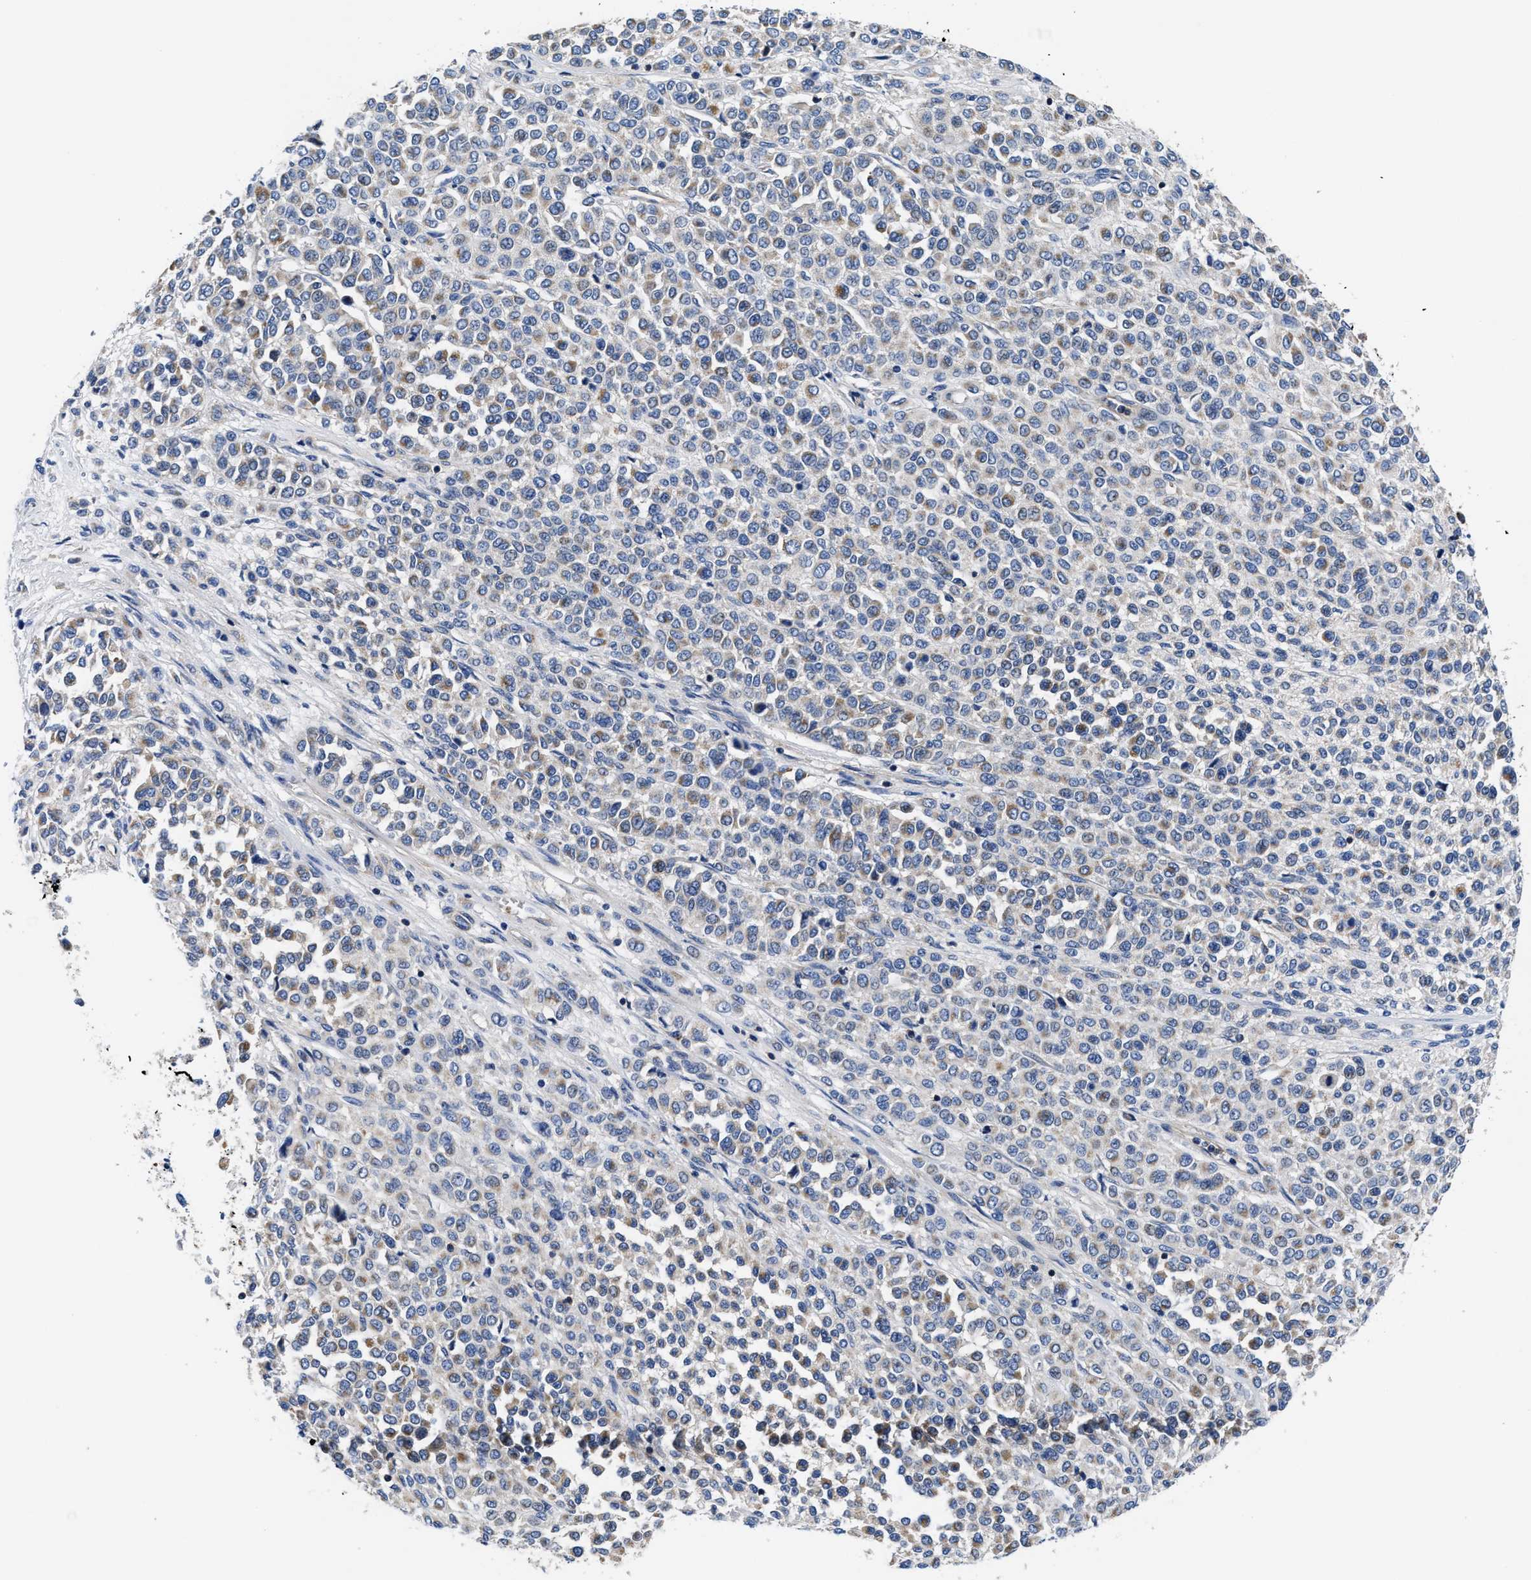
{"staining": {"intensity": "negative", "quantity": "none", "location": "none"}, "tissue": "melanoma", "cell_type": "Tumor cells", "image_type": "cancer", "snomed": [{"axis": "morphology", "description": "Malignant melanoma, Metastatic site"}, {"axis": "topography", "description": "Pancreas"}], "caption": "Tumor cells show no significant staining in melanoma. (DAB (3,3'-diaminobenzidine) IHC visualized using brightfield microscopy, high magnification).", "gene": "PHLPP1", "patient": {"sex": "female", "age": 30}}